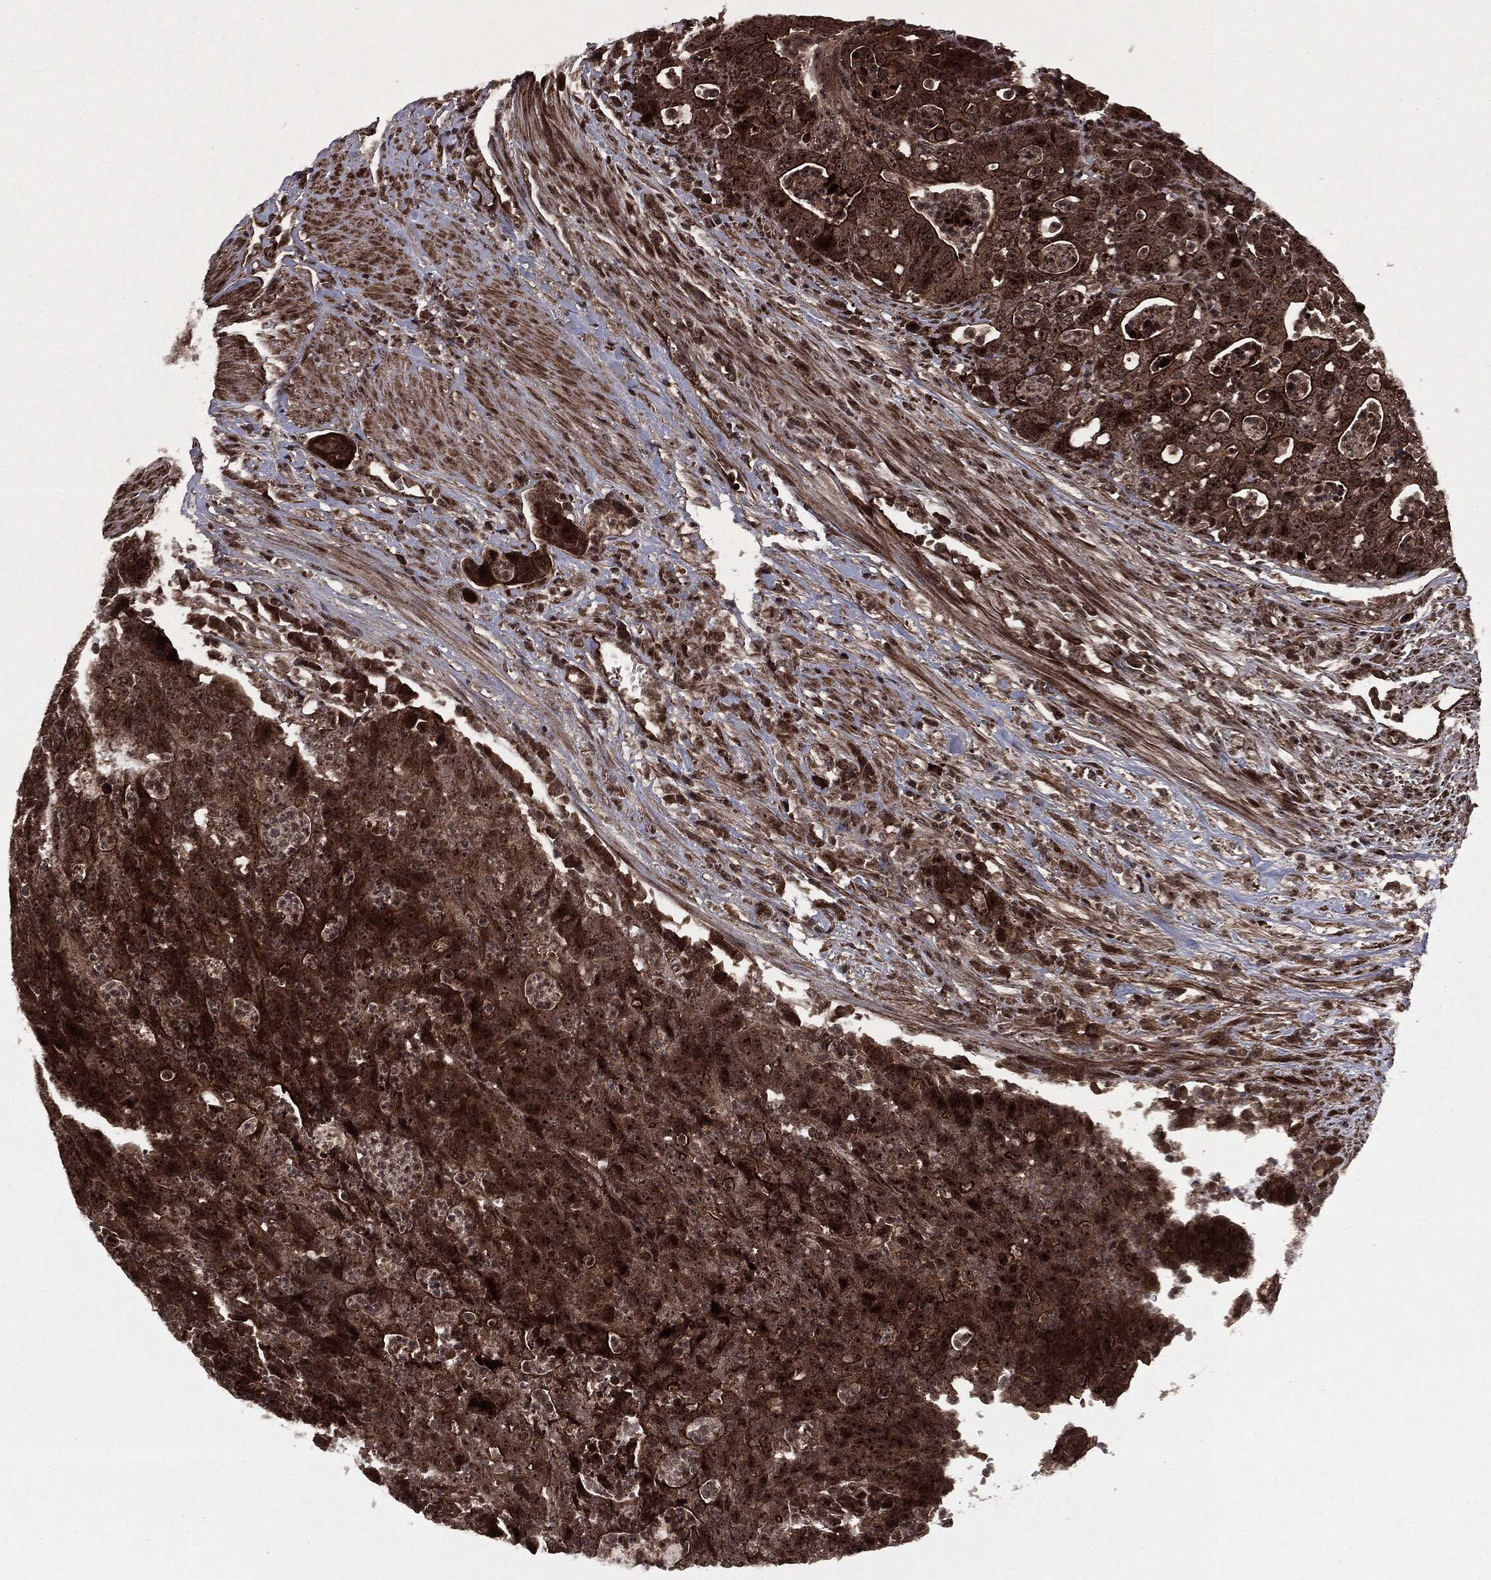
{"staining": {"intensity": "strong", "quantity": ">75%", "location": "cytoplasmic/membranous,nuclear"}, "tissue": "colorectal cancer", "cell_type": "Tumor cells", "image_type": "cancer", "snomed": [{"axis": "morphology", "description": "Adenocarcinoma, NOS"}, {"axis": "topography", "description": "Colon"}], "caption": "Immunohistochemistry (IHC) micrograph of colorectal adenocarcinoma stained for a protein (brown), which exhibits high levels of strong cytoplasmic/membranous and nuclear expression in approximately >75% of tumor cells.", "gene": "CARD6", "patient": {"sex": "male", "age": 70}}